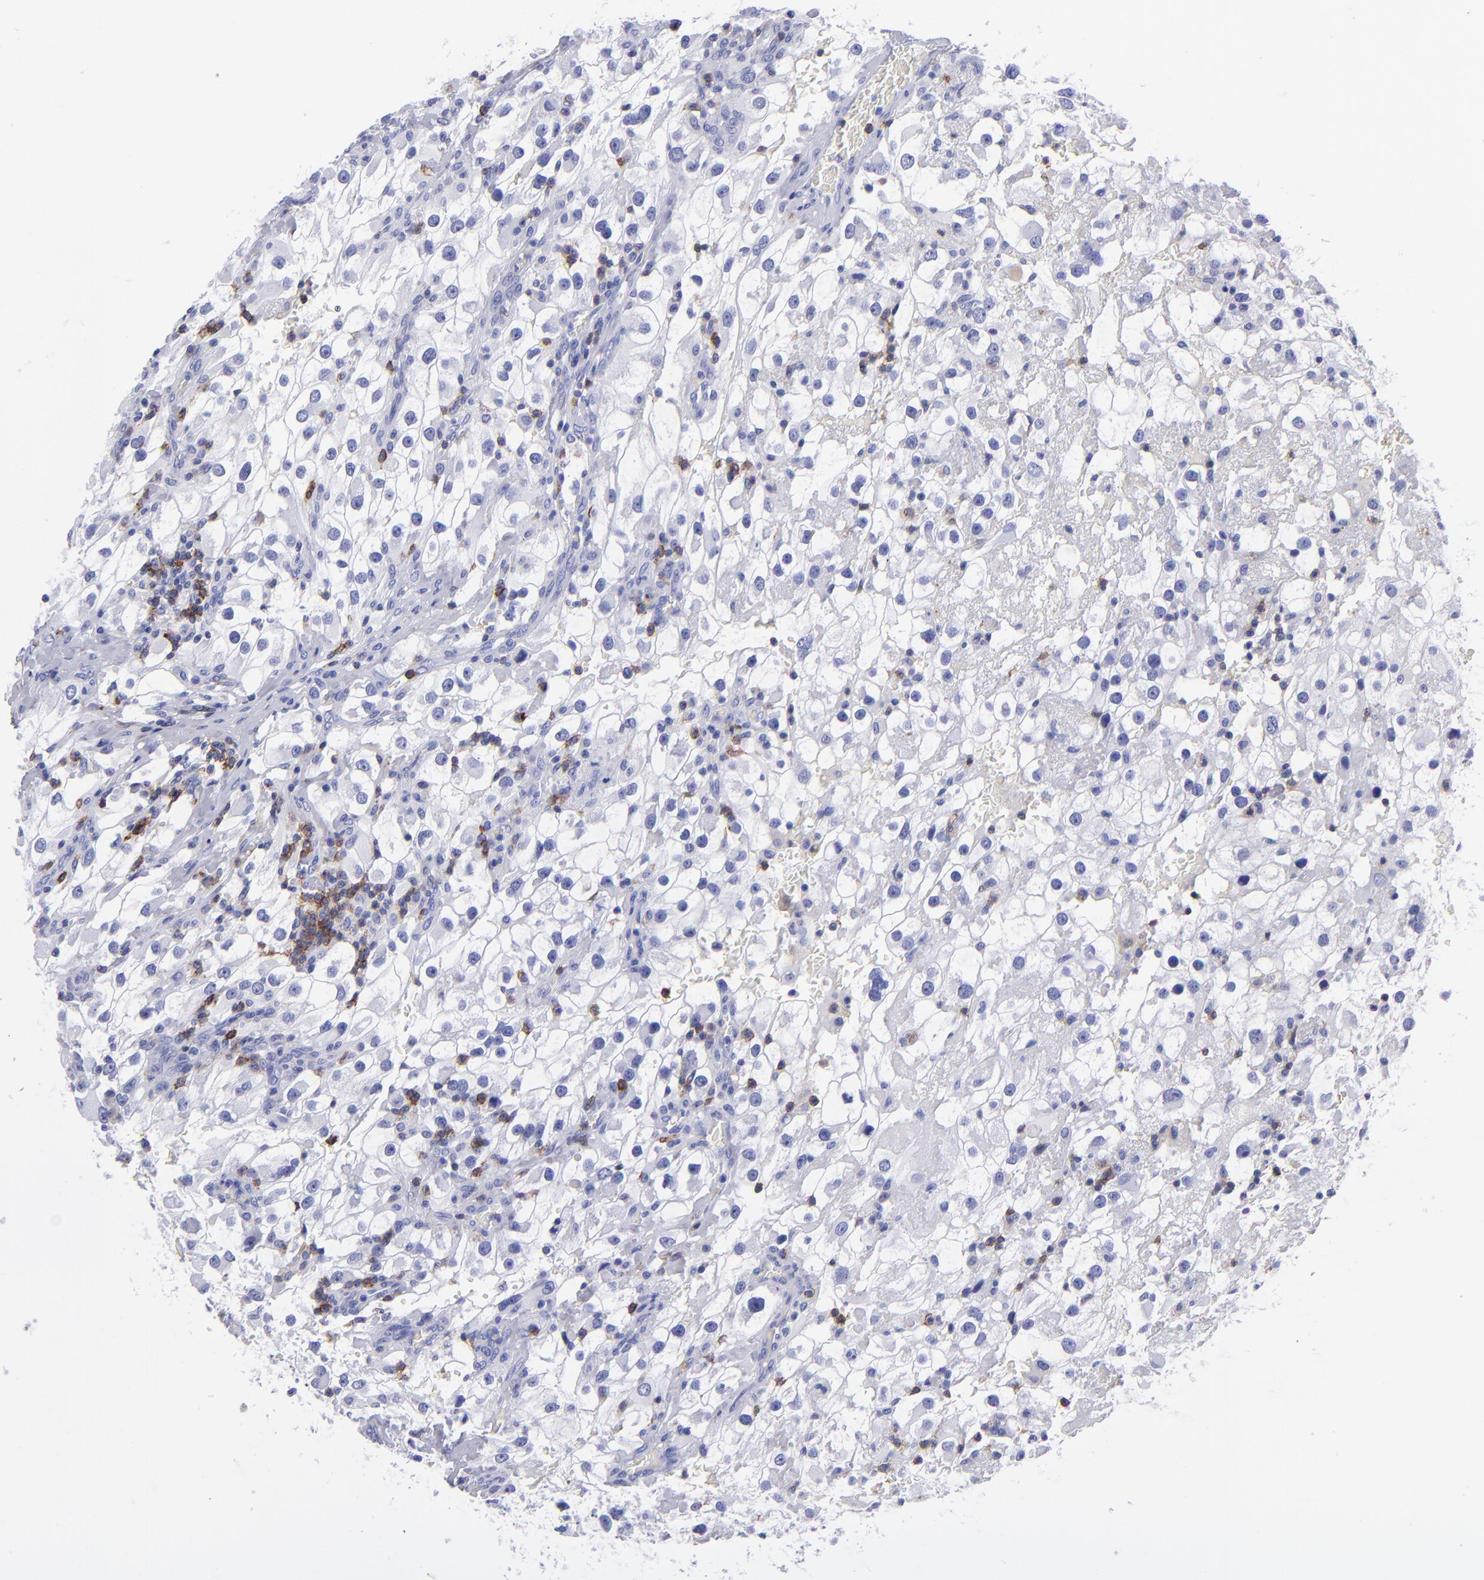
{"staining": {"intensity": "negative", "quantity": "none", "location": "none"}, "tissue": "renal cancer", "cell_type": "Tumor cells", "image_type": "cancer", "snomed": [{"axis": "morphology", "description": "Adenocarcinoma, NOS"}, {"axis": "topography", "description": "Kidney"}], "caption": "IHC histopathology image of human renal adenocarcinoma stained for a protein (brown), which demonstrates no staining in tumor cells.", "gene": "CD6", "patient": {"sex": "female", "age": 52}}